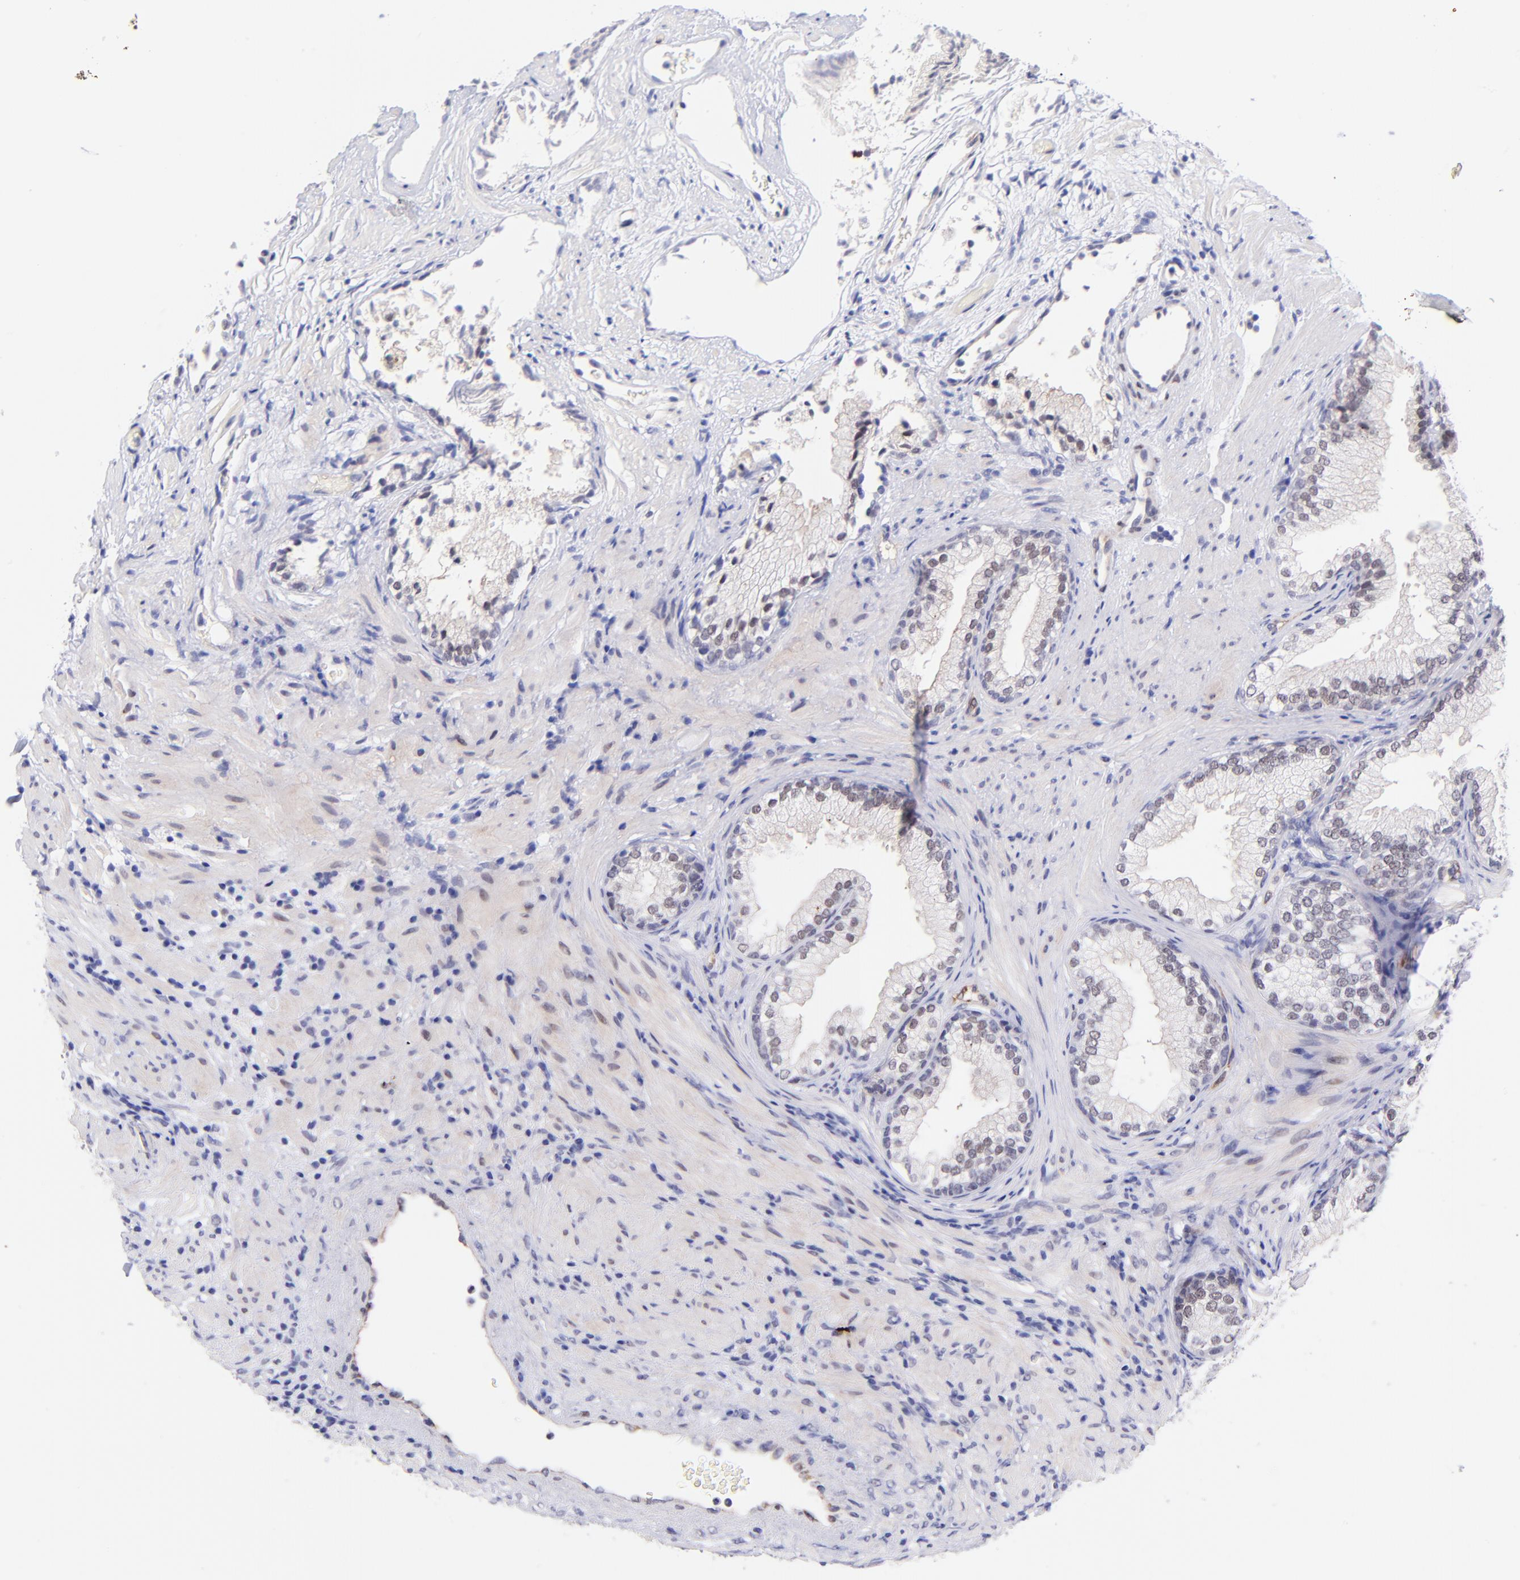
{"staining": {"intensity": "weak", "quantity": "25%-75%", "location": "nuclear"}, "tissue": "prostate", "cell_type": "Glandular cells", "image_type": "normal", "snomed": [{"axis": "morphology", "description": "Normal tissue, NOS"}, {"axis": "topography", "description": "Prostate"}], "caption": "A low amount of weak nuclear staining is appreciated in approximately 25%-75% of glandular cells in normal prostate. Nuclei are stained in blue.", "gene": "SOX6", "patient": {"sex": "male", "age": 76}}